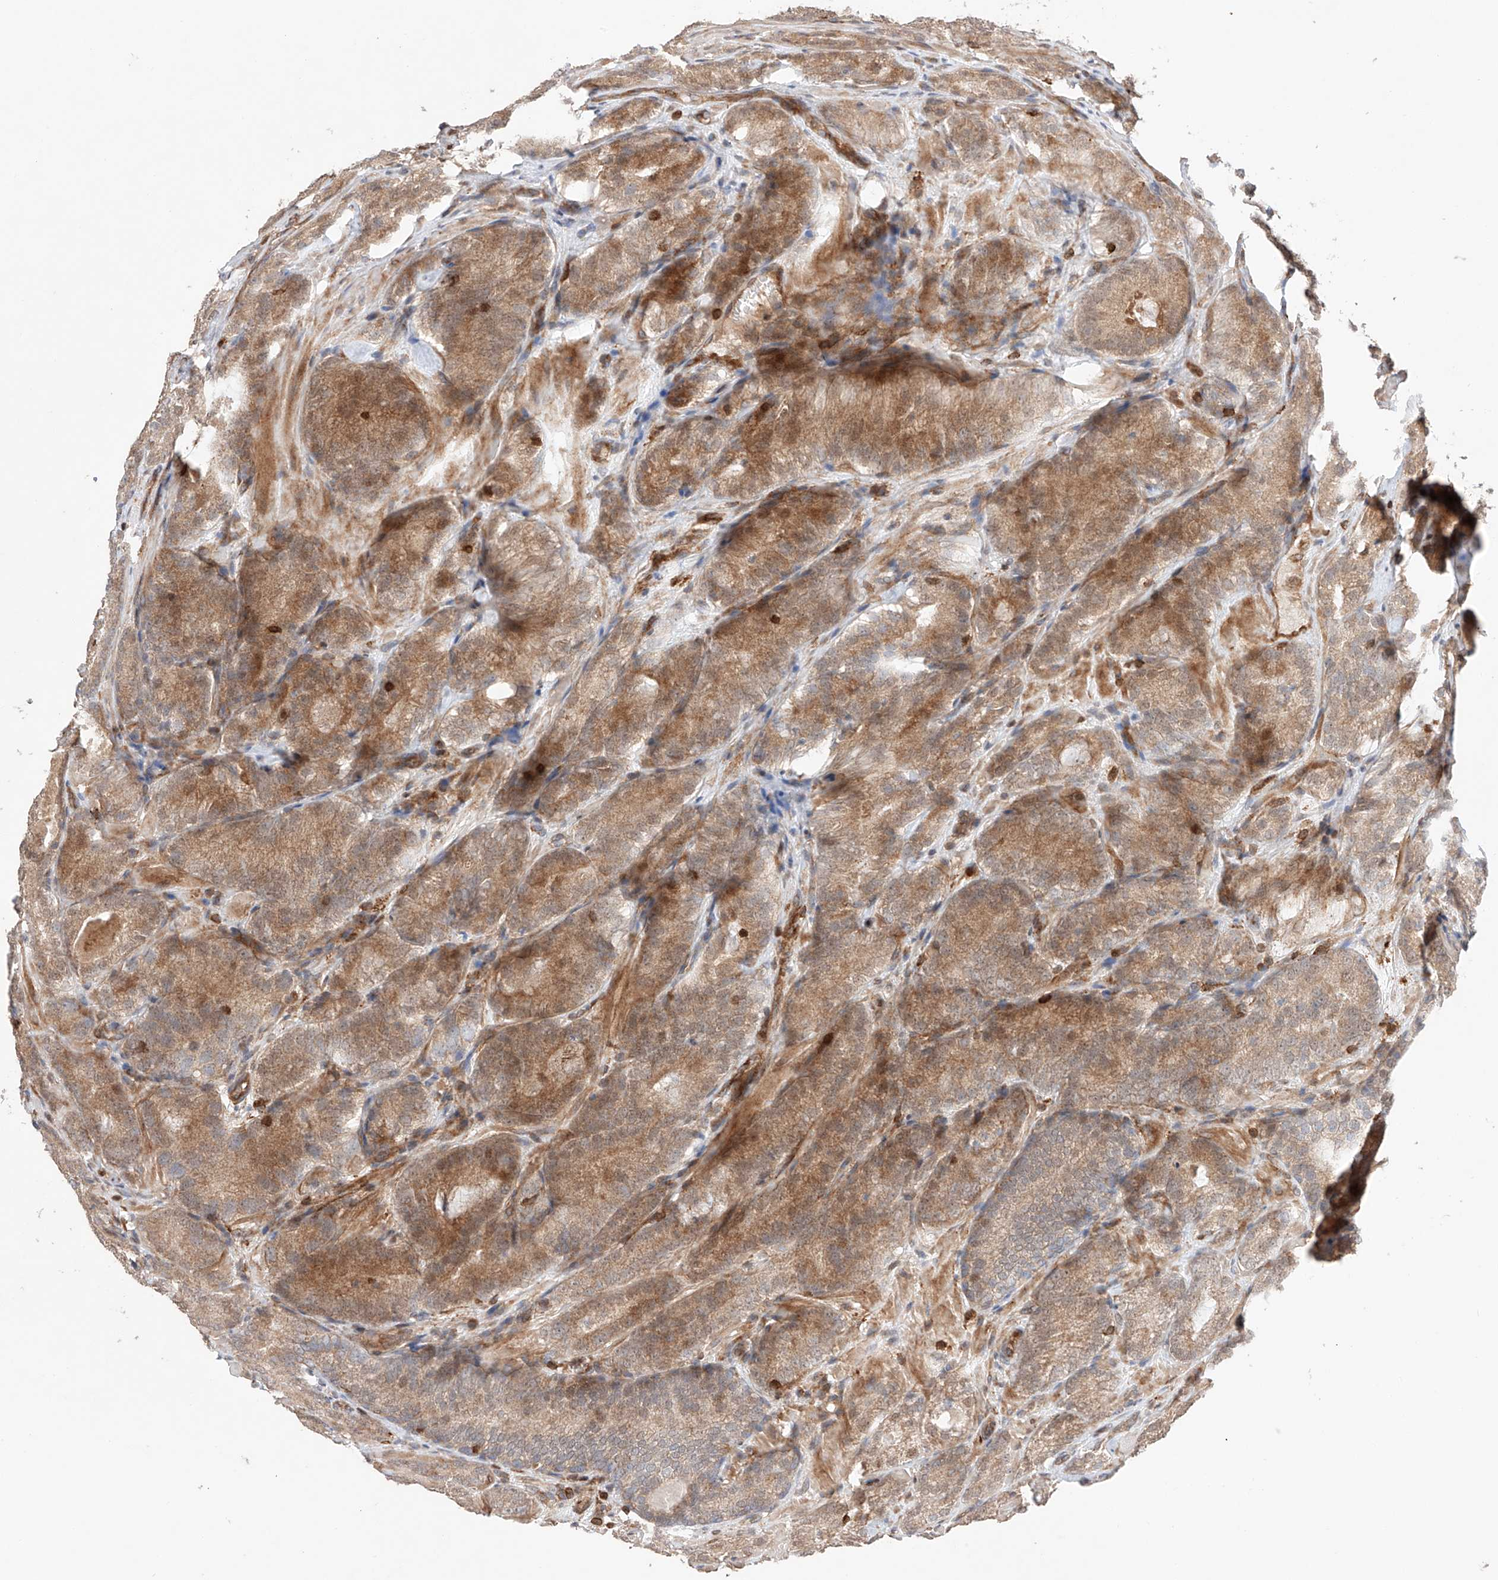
{"staining": {"intensity": "moderate", "quantity": ">75%", "location": "cytoplasmic/membranous"}, "tissue": "prostate cancer", "cell_type": "Tumor cells", "image_type": "cancer", "snomed": [{"axis": "morphology", "description": "Adenocarcinoma, High grade"}, {"axis": "topography", "description": "Prostate"}], "caption": "High-magnification brightfield microscopy of adenocarcinoma (high-grade) (prostate) stained with DAB (brown) and counterstained with hematoxylin (blue). tumor cells exhibit moderate cytoplasmic/membranous staining is seen in about>75% of cells. (brown staining indicates protein expression, while blue staining denotes nuclei).", "gene": "IGSF22", "patient": {"sex": "male", "age": 57}}